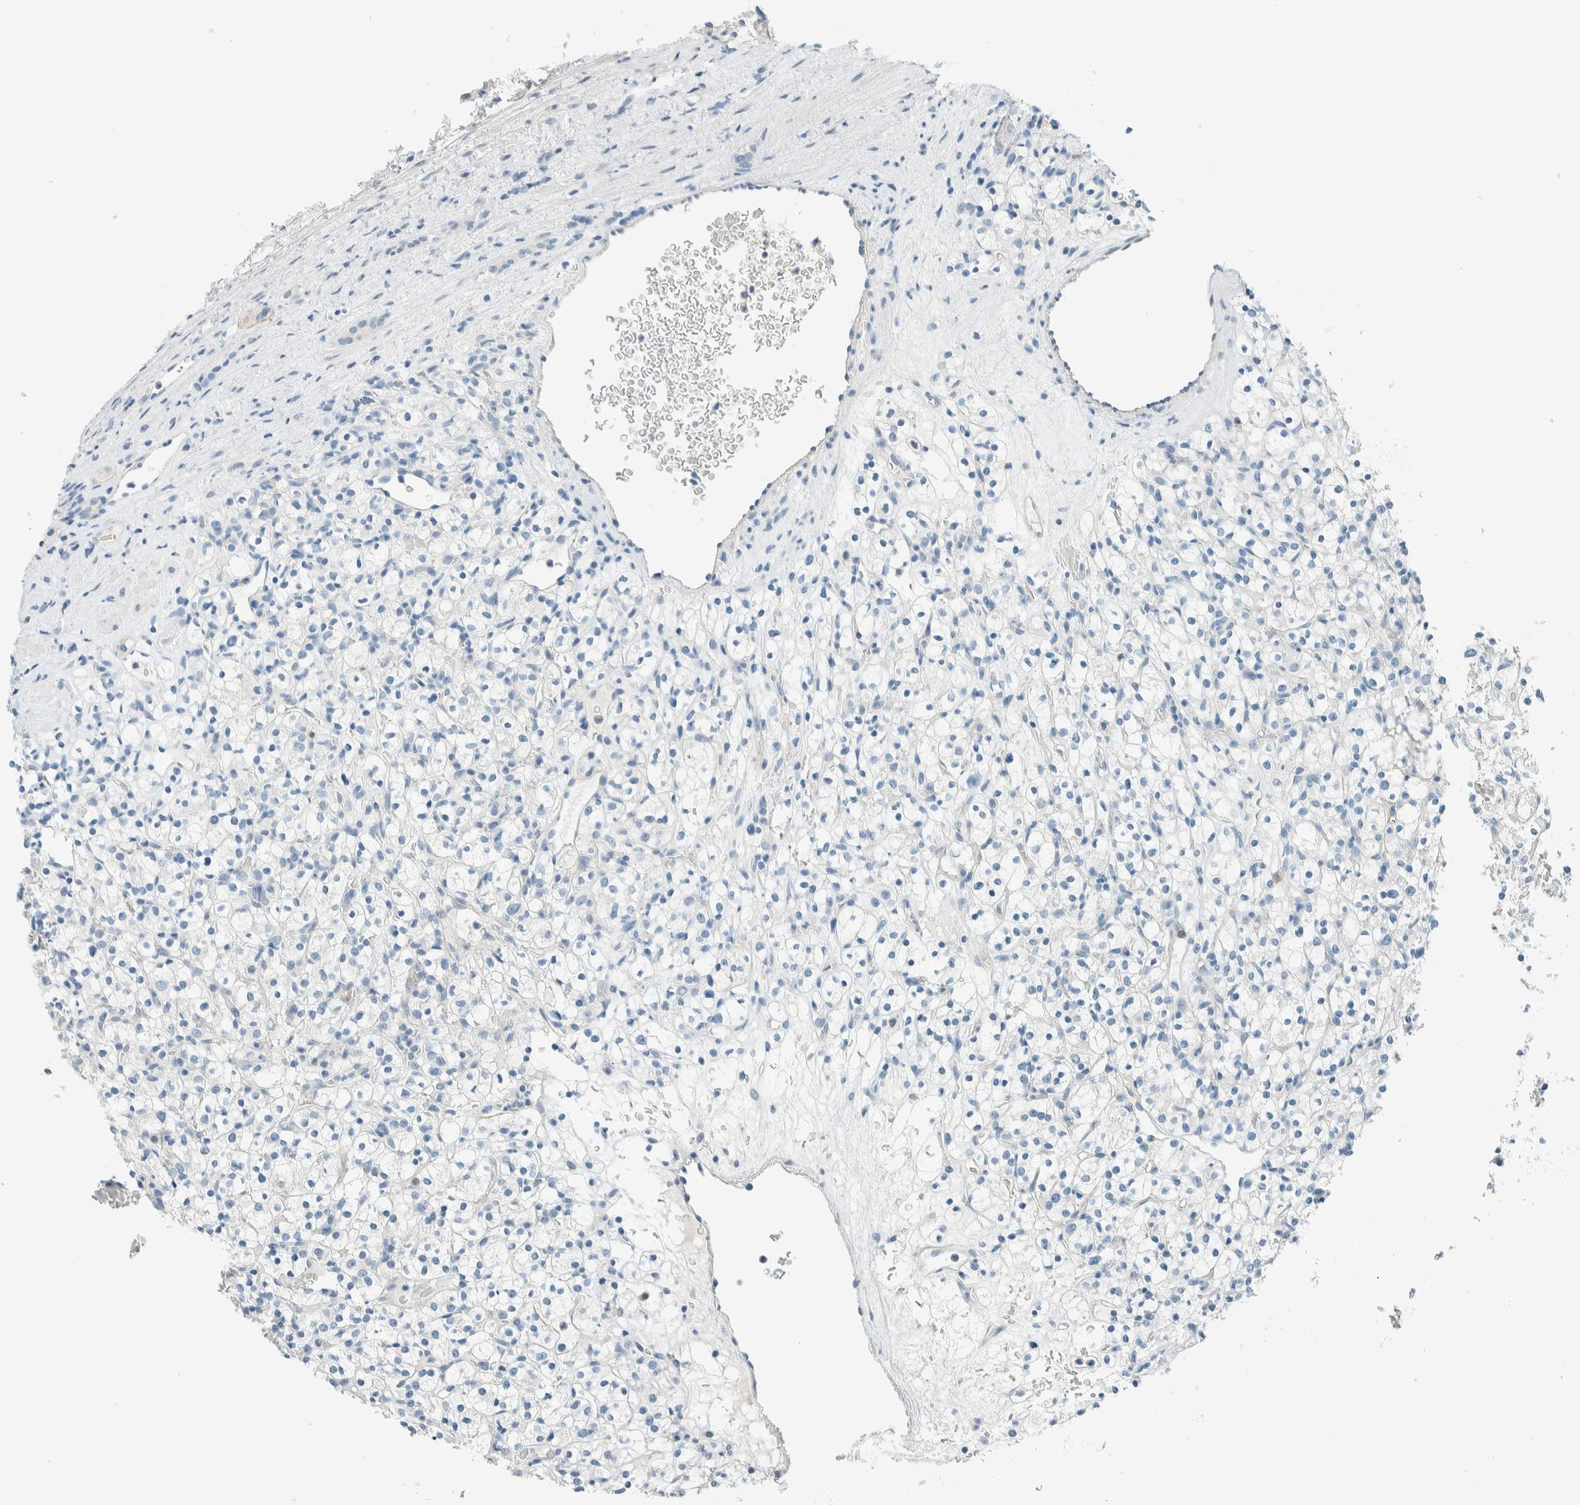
{"staining": {"intensity": "negative", "quantity": "none", "location": "none"}, "tissue": "renal cancer", "cell_type": "Tumor cells", "image_type": "cancer", "snomed": [{"axis": "morphology", "description": "Normal tissue, NOS"}, {"axis": "morphology", "description": "Adenocarcinoma, NOS"}, {"axis": "topography", "description": "Kidney"}], "caption": "Tumor cells show no significant protein staining in renal cancer. Nuclei are stained in blue.", "gene": "SLFN12", "patient": {"sex": "female", "age": 72}}